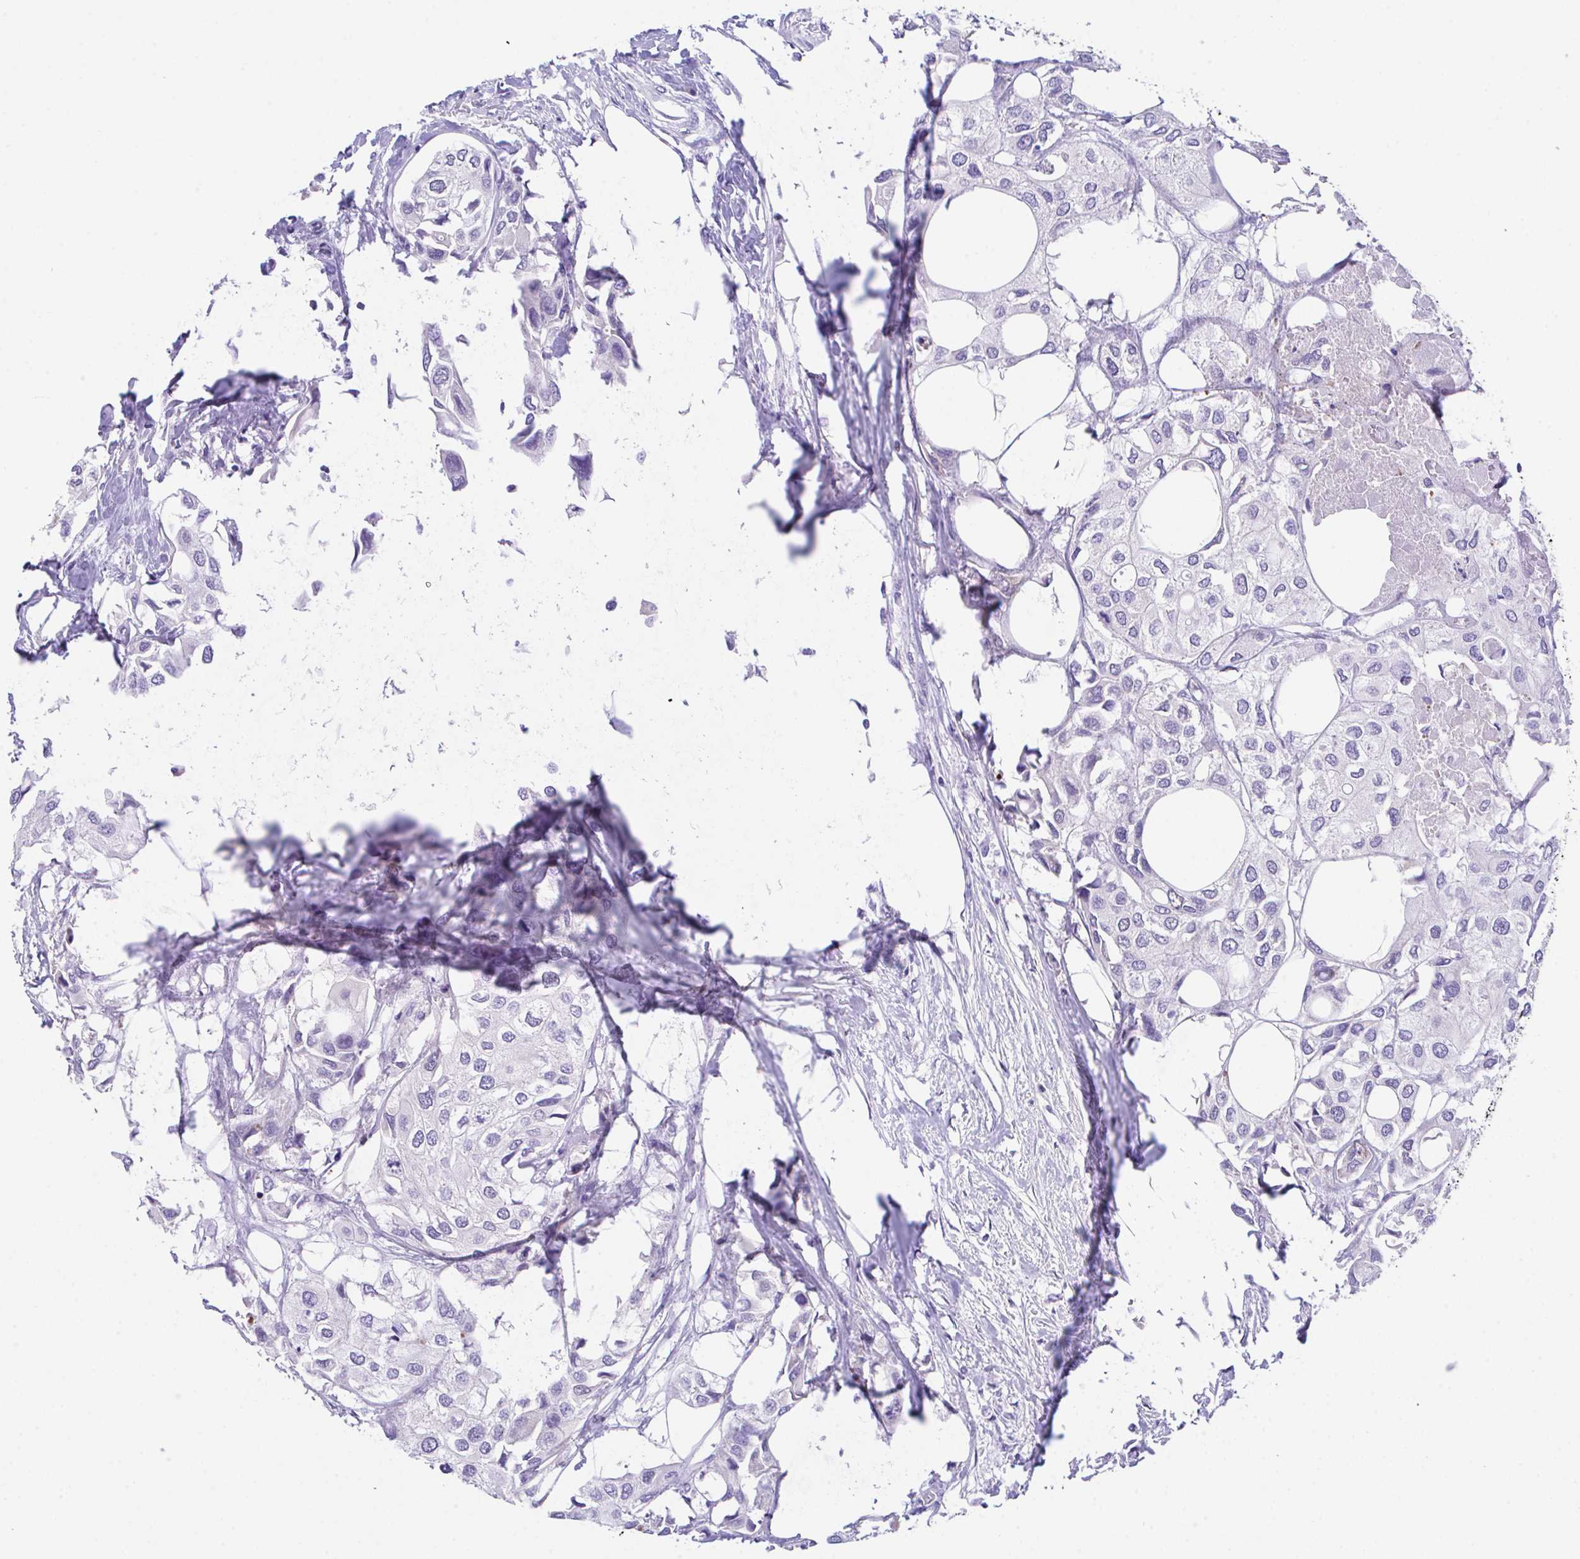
{"staining": {"intensity": "negative", "quantity": "none", "location": "none"}, "tissue": "urothelial cancer", "cell_type": "Tumor cells", "image_type": "cancer", "snomed": [{"axis": "morphology", "description": "Urothelial carcinoma, High grade"}, {"axis": "topography", "description": "Urinary bladder"}], "caption": "High power microscopy histopathology image of an immunohistochemistry (IHC) micrograph of urothelial carcinoma (high-grade), revealing no significant positivity in tumor cells. (Brightfield microscopy of DAB IHC at high magnification).", "gene": "HOXB4", "patient": {"sex": "male", "age": 64}}